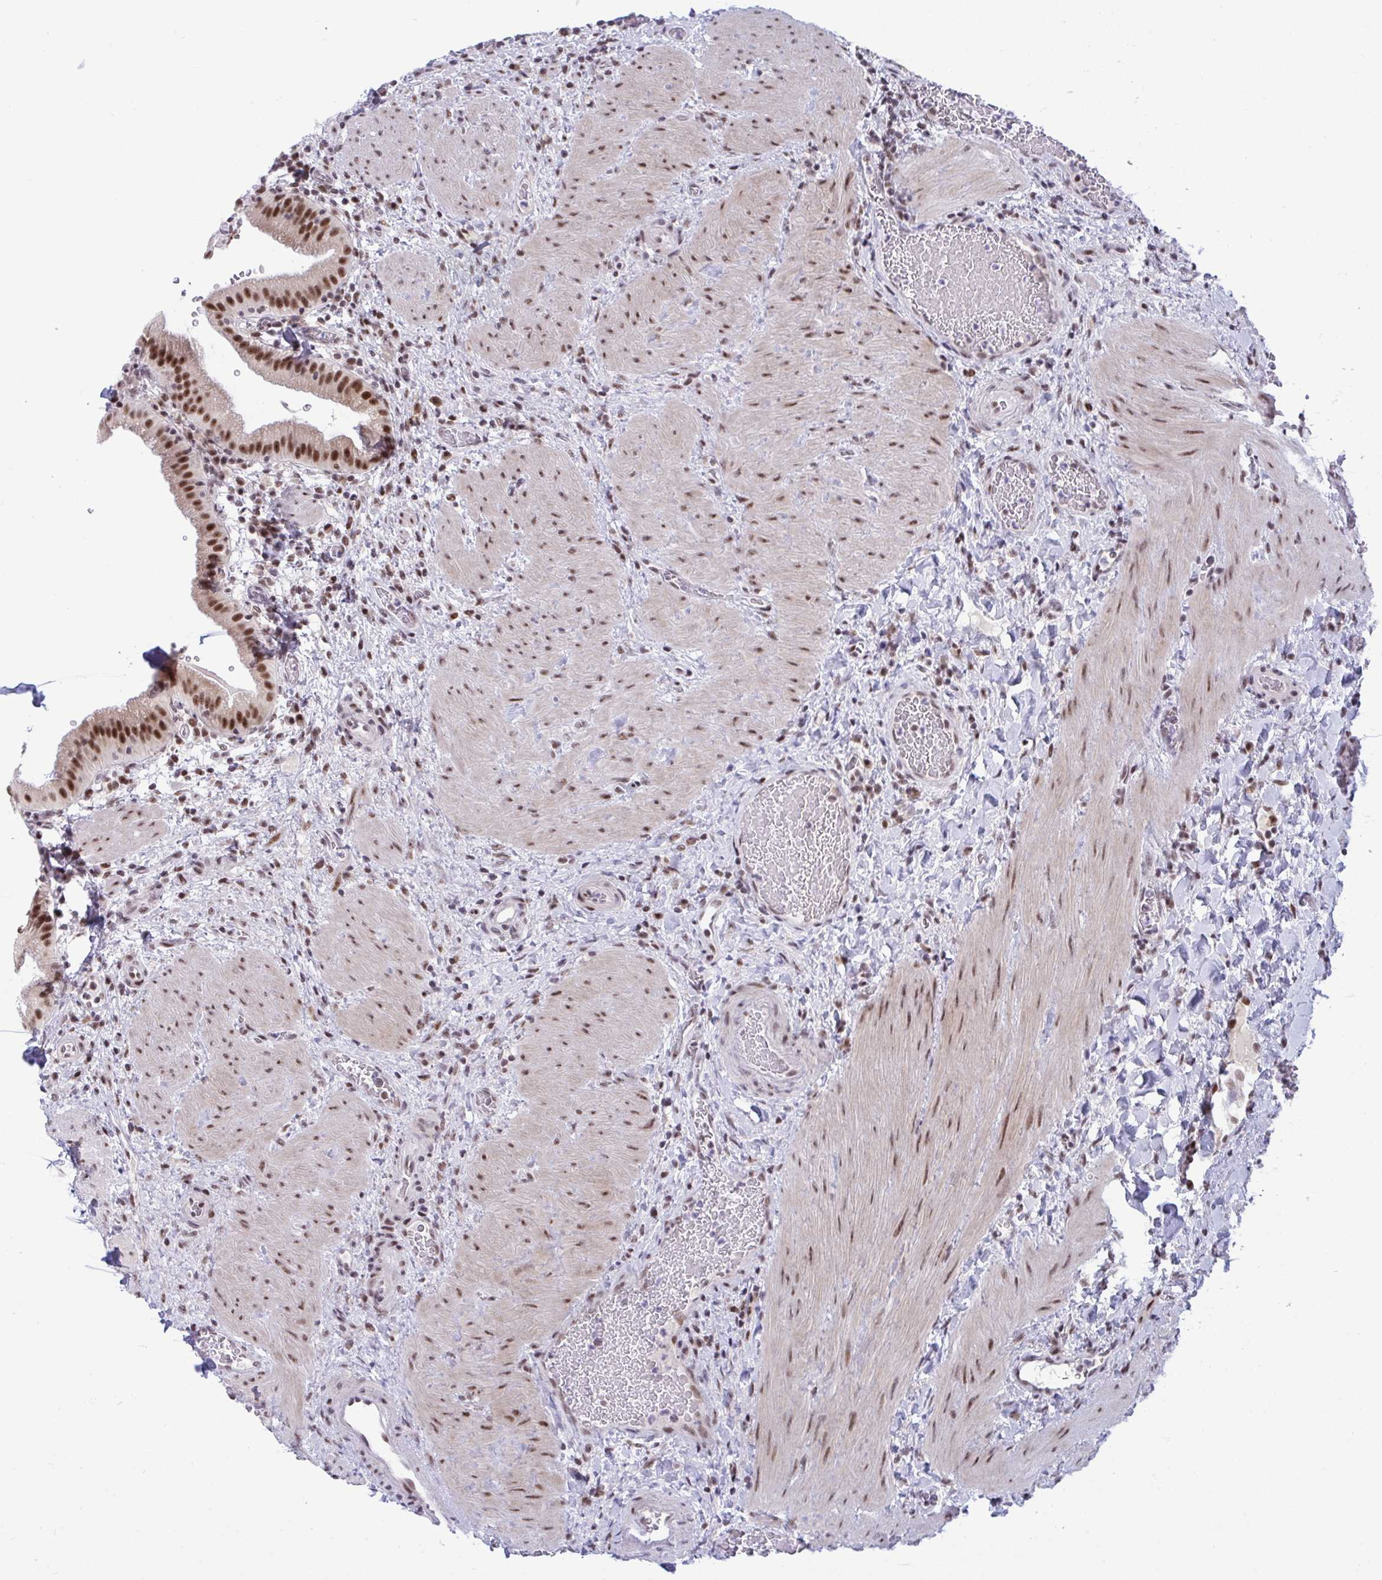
{"staining": {"intensity": "moderate", "quantity": ">75%", "location": "nuclear"}, "tissue": "gallbladder", "cell_type": "Glandular cells", "image_type": "normal", "snomed": [{"axis": "morphology", "description": "Normal tissue, NOS"}, {"axis": "topography", "description": "Gallbladder"}], "caption": "DAB immunohistochemical staining of normal gallbladder reveals moderate nuclear protein positivity in approximately >75% of glandular cells.", "gene": "WBP11", "patient": {"sex": "male", "age": 26}}